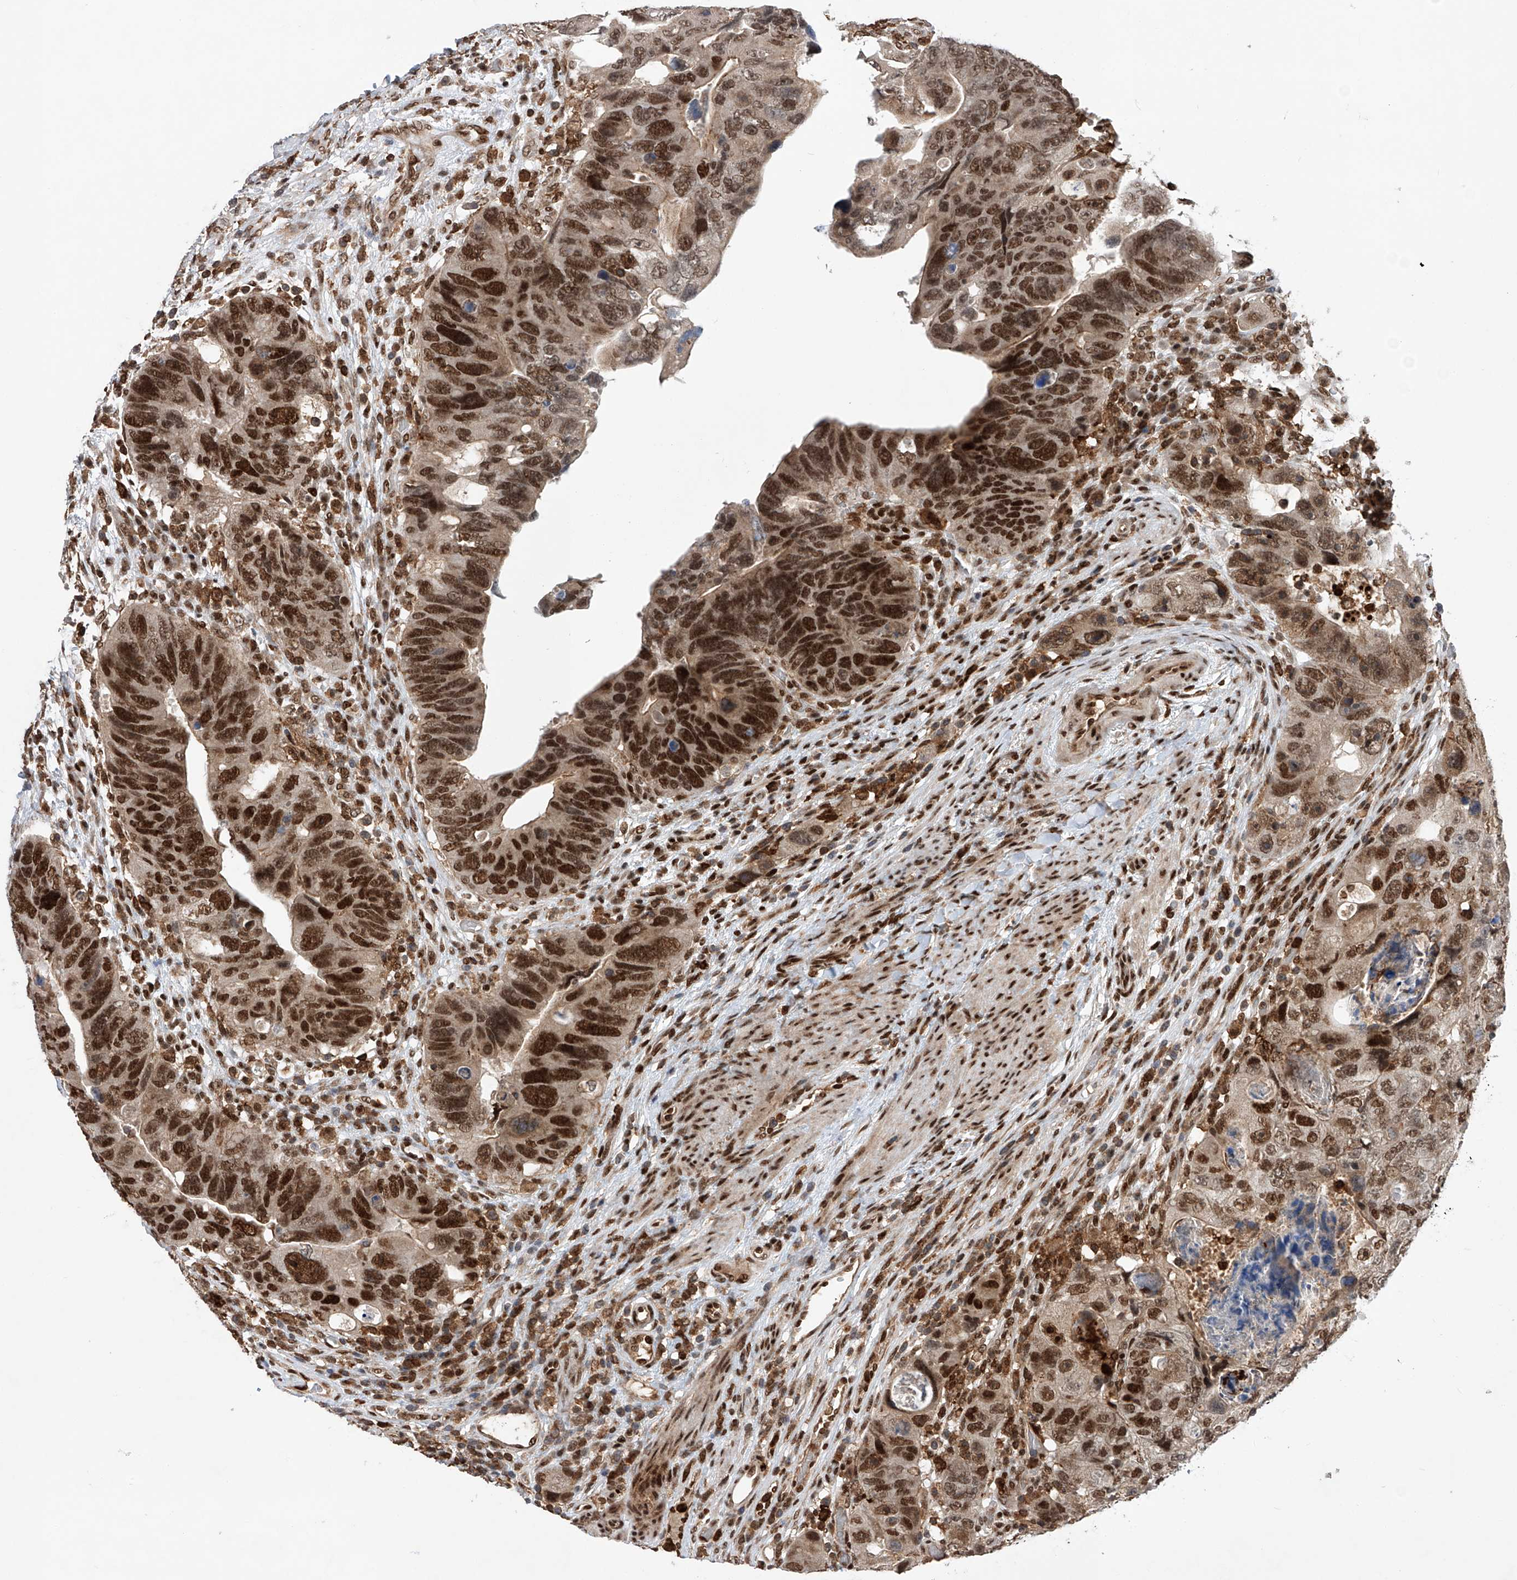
{"staining": {"intensity": "strong", "quantity": ">75%", "location": "nuclear"}, "tissue": "colorectal cancer", "cell_type": "Tumor cells", "image_type": "cancer", "snomed": [{"axis": "morphology", "description": "Adenocarcinoma, NOS"}, {"axis": "topography", "description": "Rectum"}], "caption": "IHC micrograph of neoplastic tissue: human adenocarcinoma (colorectal) stained using IHC demonstrates high levels of strong protein expression localized specifically in the nuclear of tumor cells, appearing as a nuclear brown color.", "gene": "ZNF280D", "patient": {"sex": "male", "age": 59}}